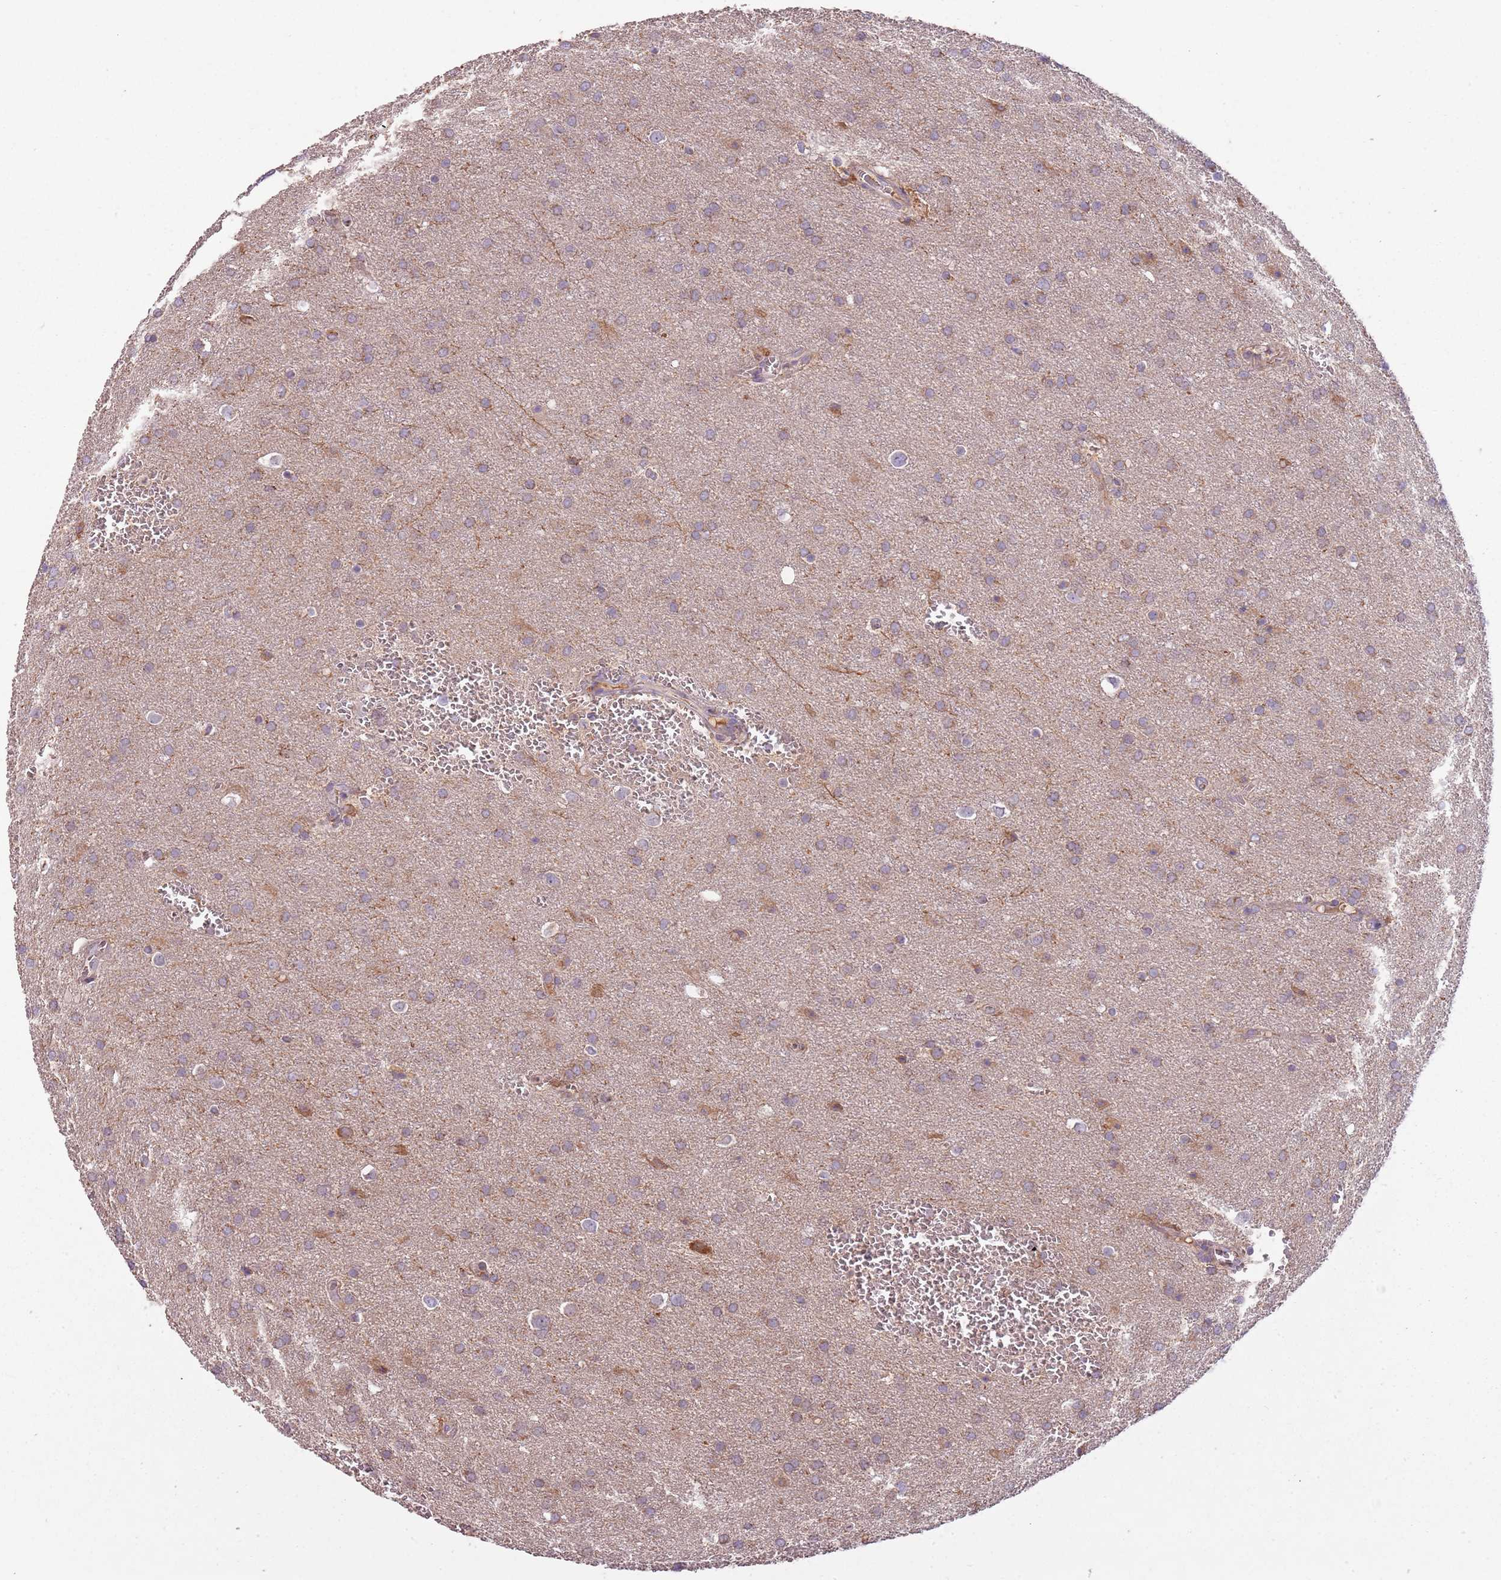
{"staining": {"intensity": "weak", "quantity": ">75%", "location": "cytoplasmic/membranous"}, "tissue": "glioma", "cell_type": "Tumor cells", "image_type": "cancer", "snomed": [{"axis": "morphology", "description": "Glioma, malignant, Low grade"}, {"axis": "topography", "description": "Brain"}], "caption": "There is low levels of weak cytoplasmic/membranous staining in tumor cells of low-grade glioma (malignant), as demonstrated by immunohistochemical staining (brown color).", "gene": "FECH", "patient": {"sex": "female", "age": 32}}